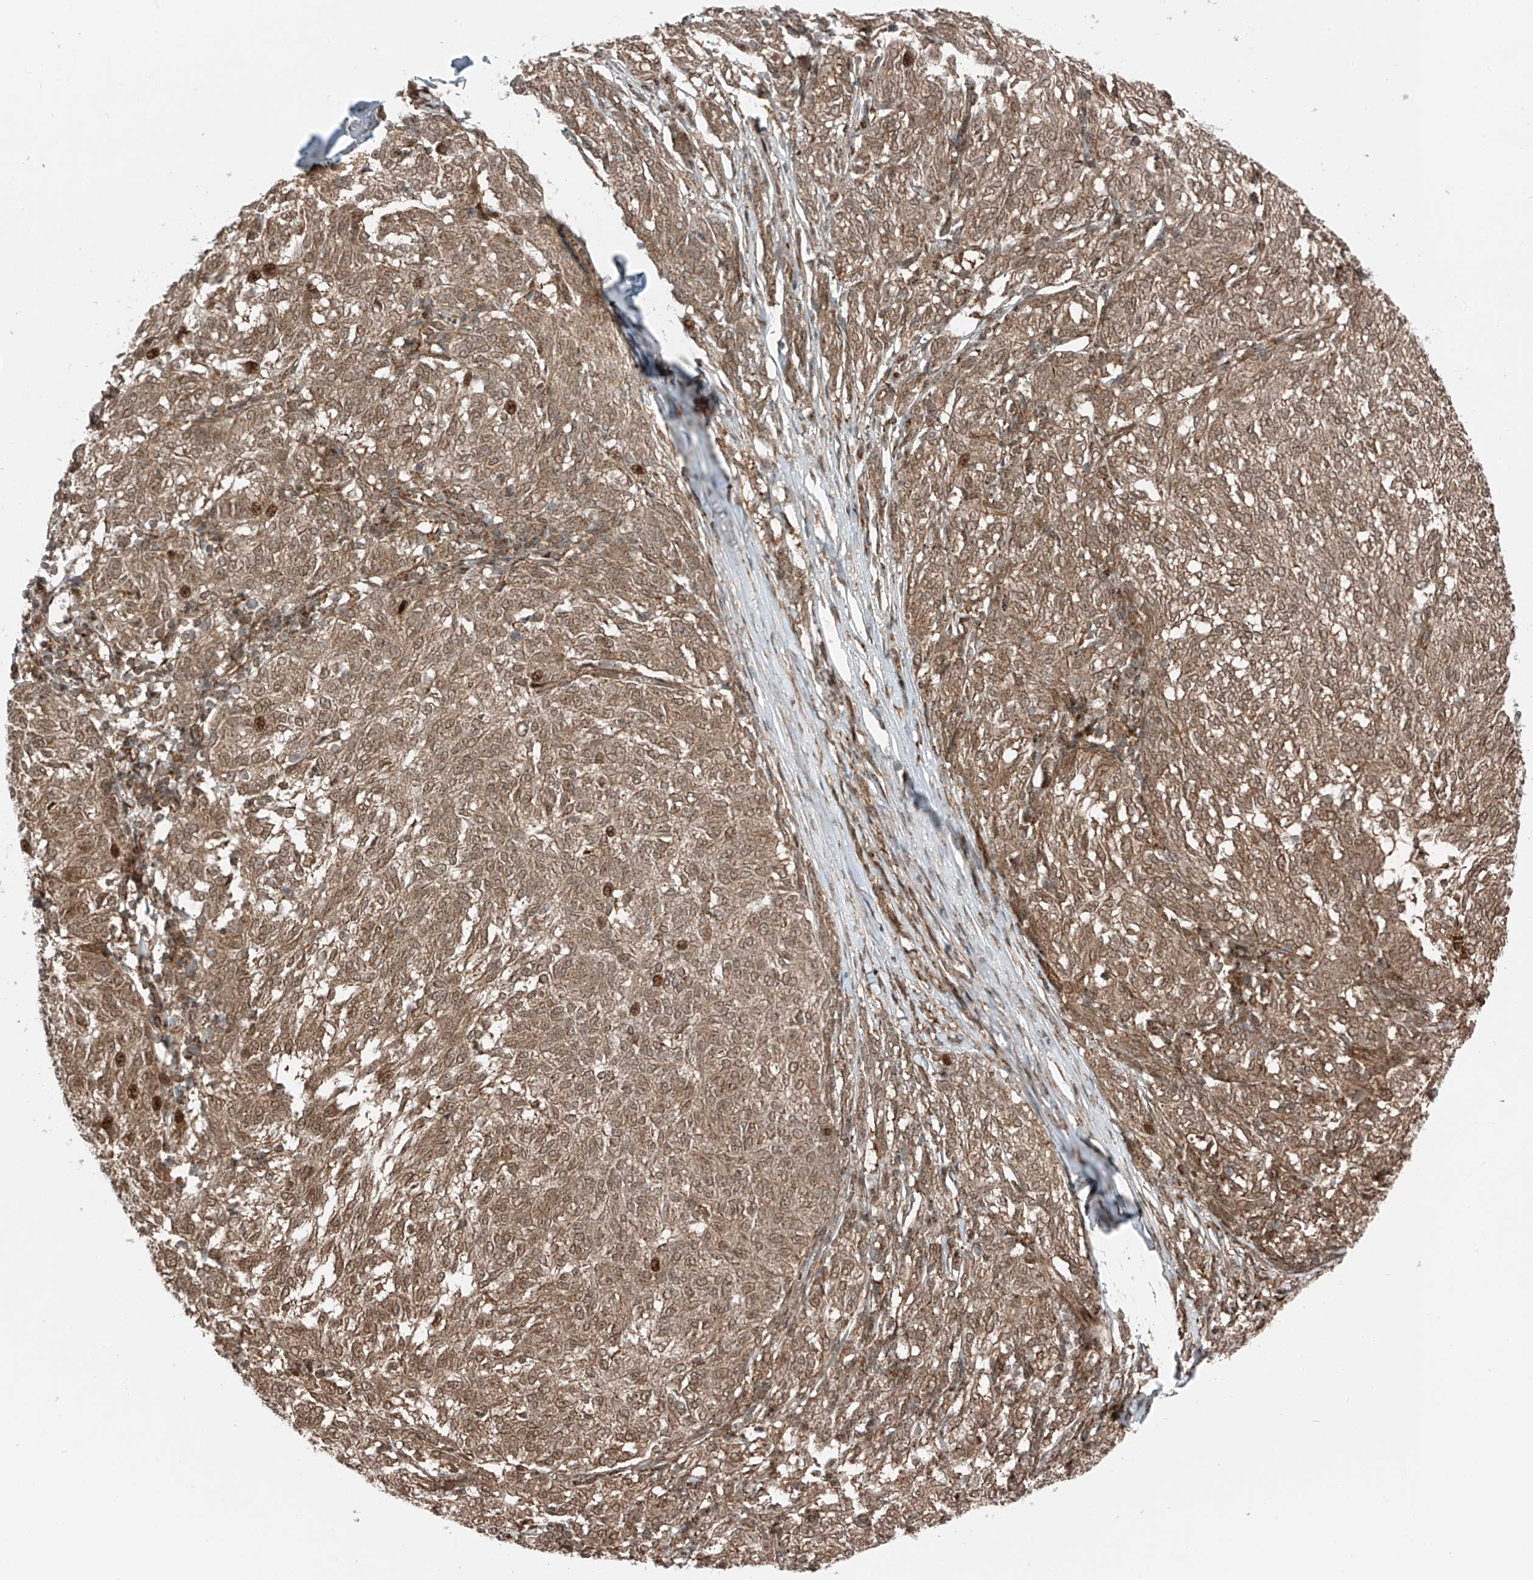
{"staining": {"intensity": "moderate", "quantity": ">75%", "location": "cytoplasmic/membranous,nuclear"}, "tissue": "melanoma", "cell_type": "Tumor cells", "image_type": "cancer", "snomed": [{"axis": "morphology", "description": "Malignant melanoma, NOS"}, {"axis": "topography", "description": "Skin"}], "caption": "Immunohistochemistry of human melanoma demonstrates medium levels of moderate cytoplasmic/membranous and nuclear positivity in about >75% of tumor cells.", "gene": "USP48", "patient": {"sex": "female", "age": 72}}